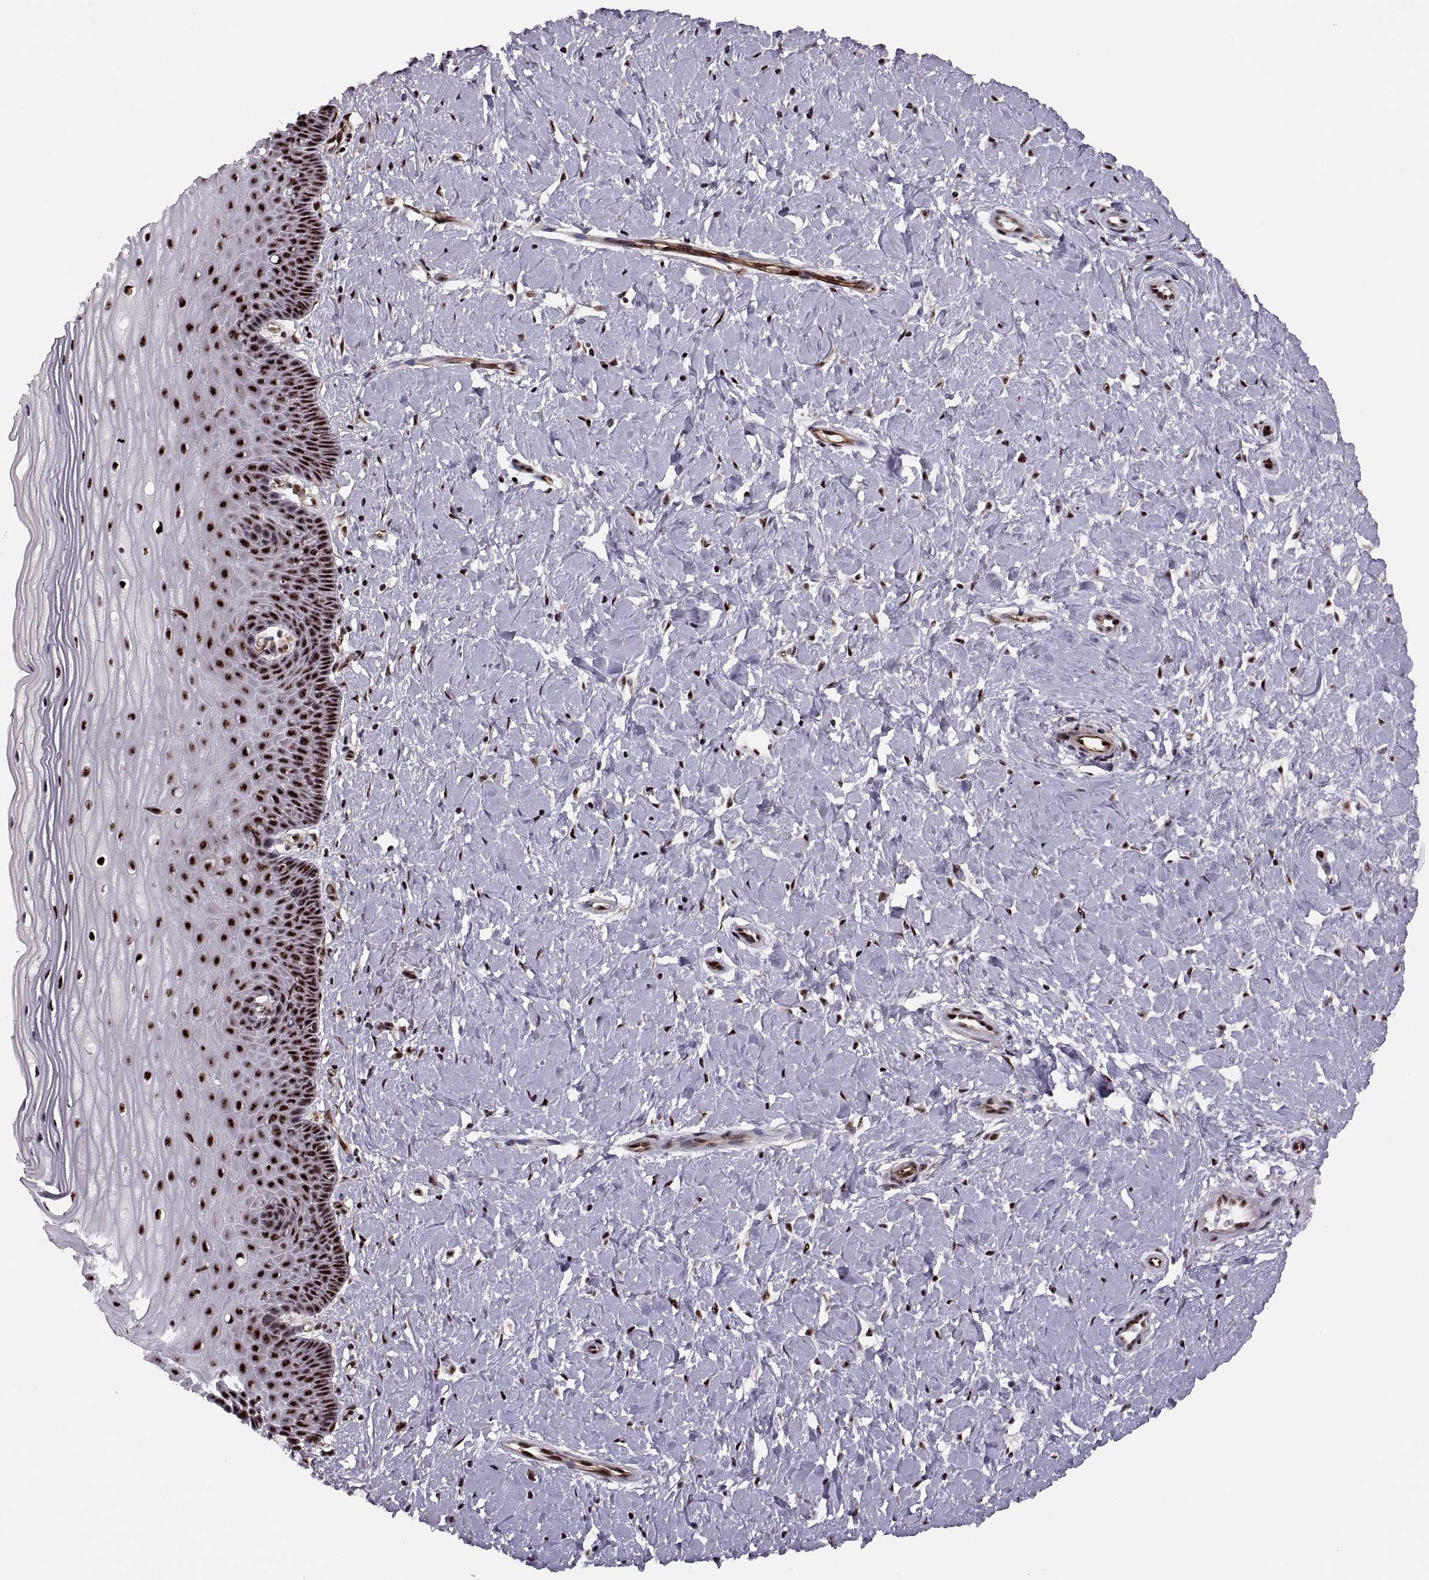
{"staining": {"intensity": "strong", "quantity": ">75%", "location": "nuclear"}, "tissue": "cervix", "cell_type": "Glandular cells", "image_type": "normal", "snomed": [{"axis": "morphology", "description": "Normal tissue, NOS"}, {"axis": "topography", "description": "Cervix"}], "caption": "About >75% of glandular cells in normal cervix display strong nuclear protein staining as visualized by brown immunohistochemical staining.", "gene": "ZCCHC17", "patient": {"sex": "female", "age": 37}}